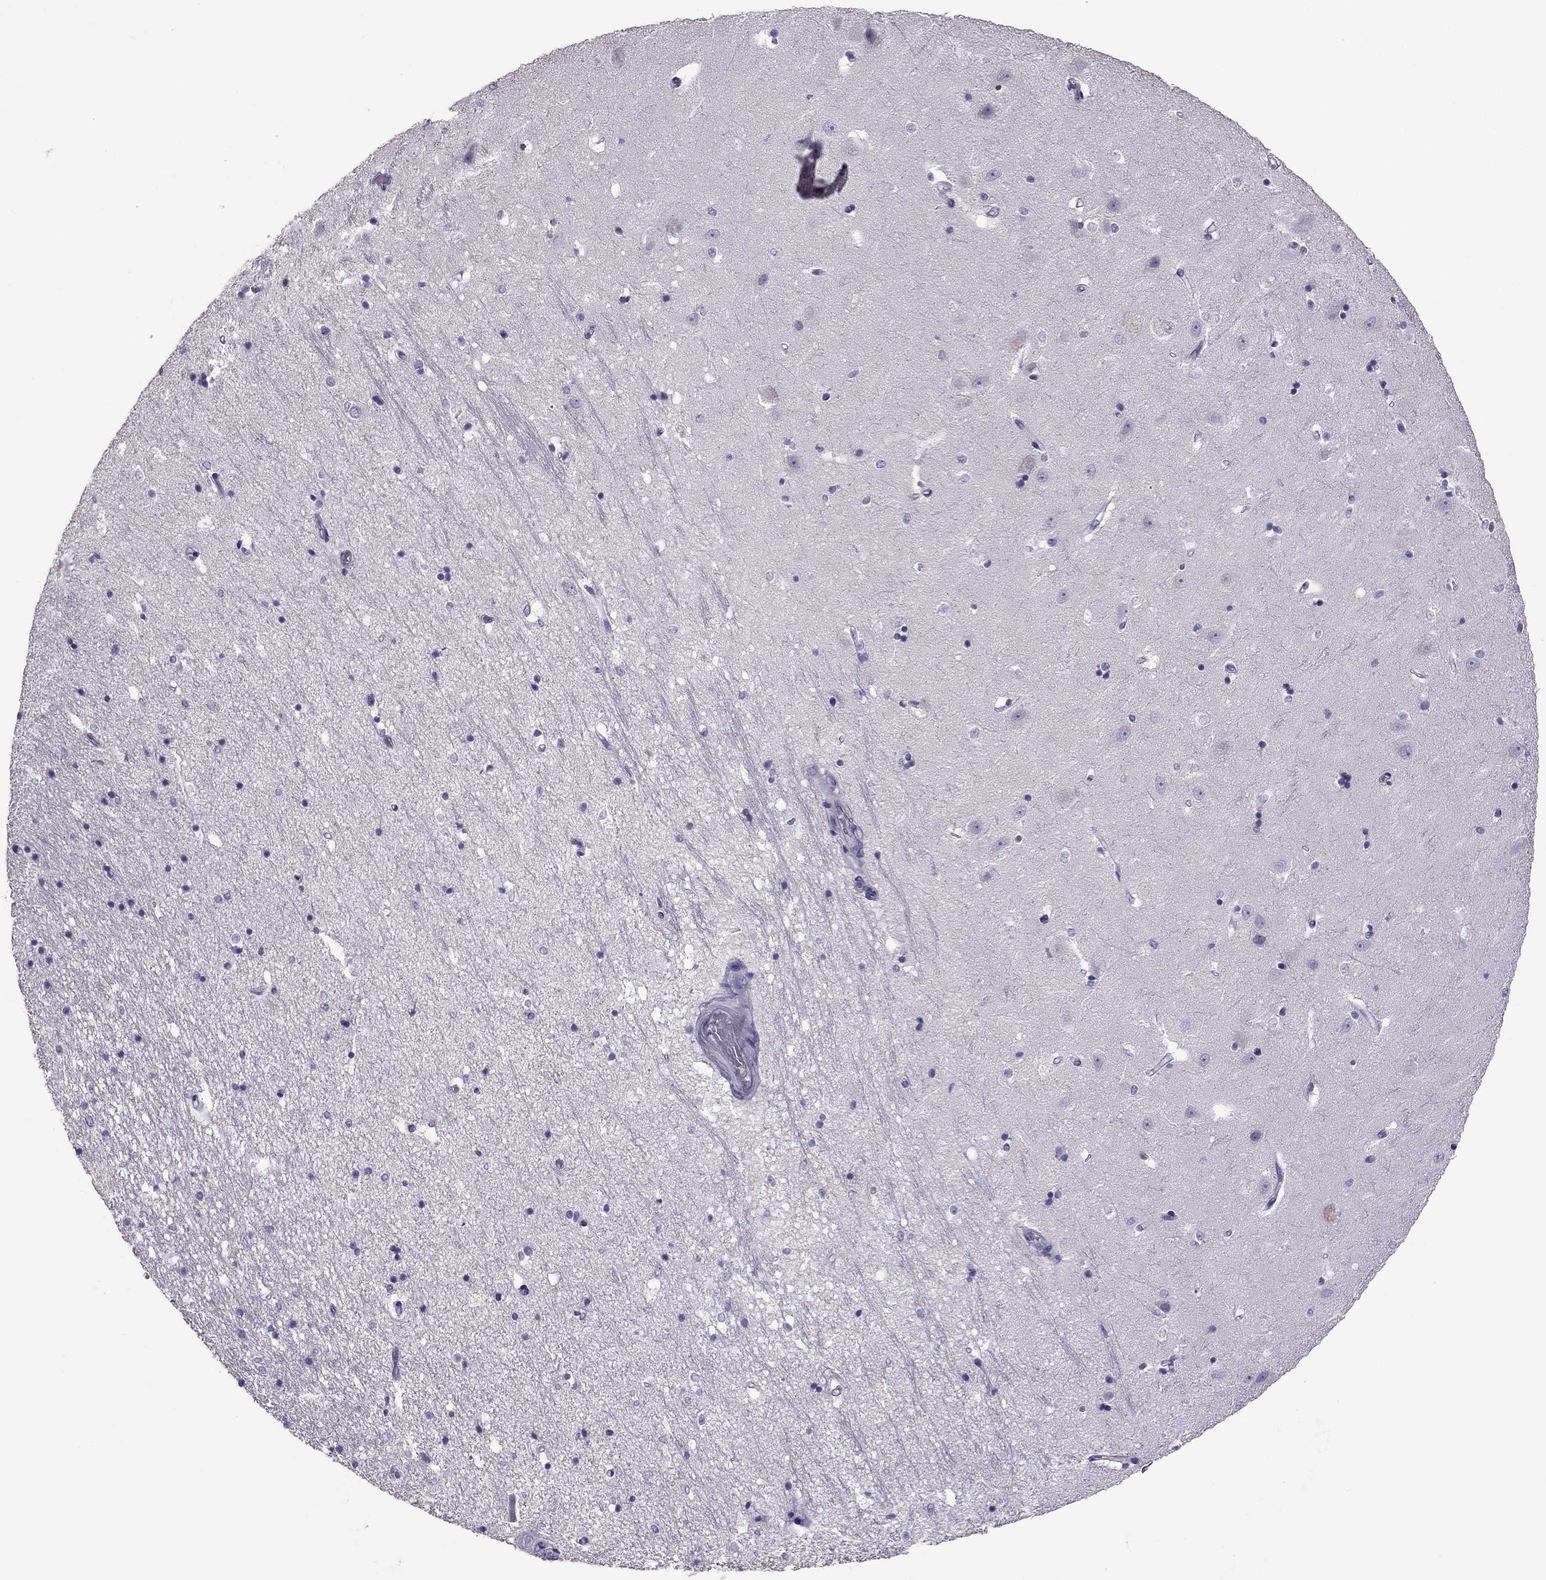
{"staining": {"intensity": "negative", "quantity": "none", "location": "none"}, "tissue": "hippocampus", "cell_type": "Glial cells", "image_type": "normal", "snomed": [{"axis": "morphology", "description": "Normal tissue, NOS"}, {"axis": "topography", "description": "Hippocampus"}], "caption": "Glial cells are negative for brown protein staining in benign hippocampus. (DAB (3,3'-diaminobenzidine) IHC with hematoxylin counter stain).", "gene": "RHO", "patient": {"sex": "male", "age": 44}}